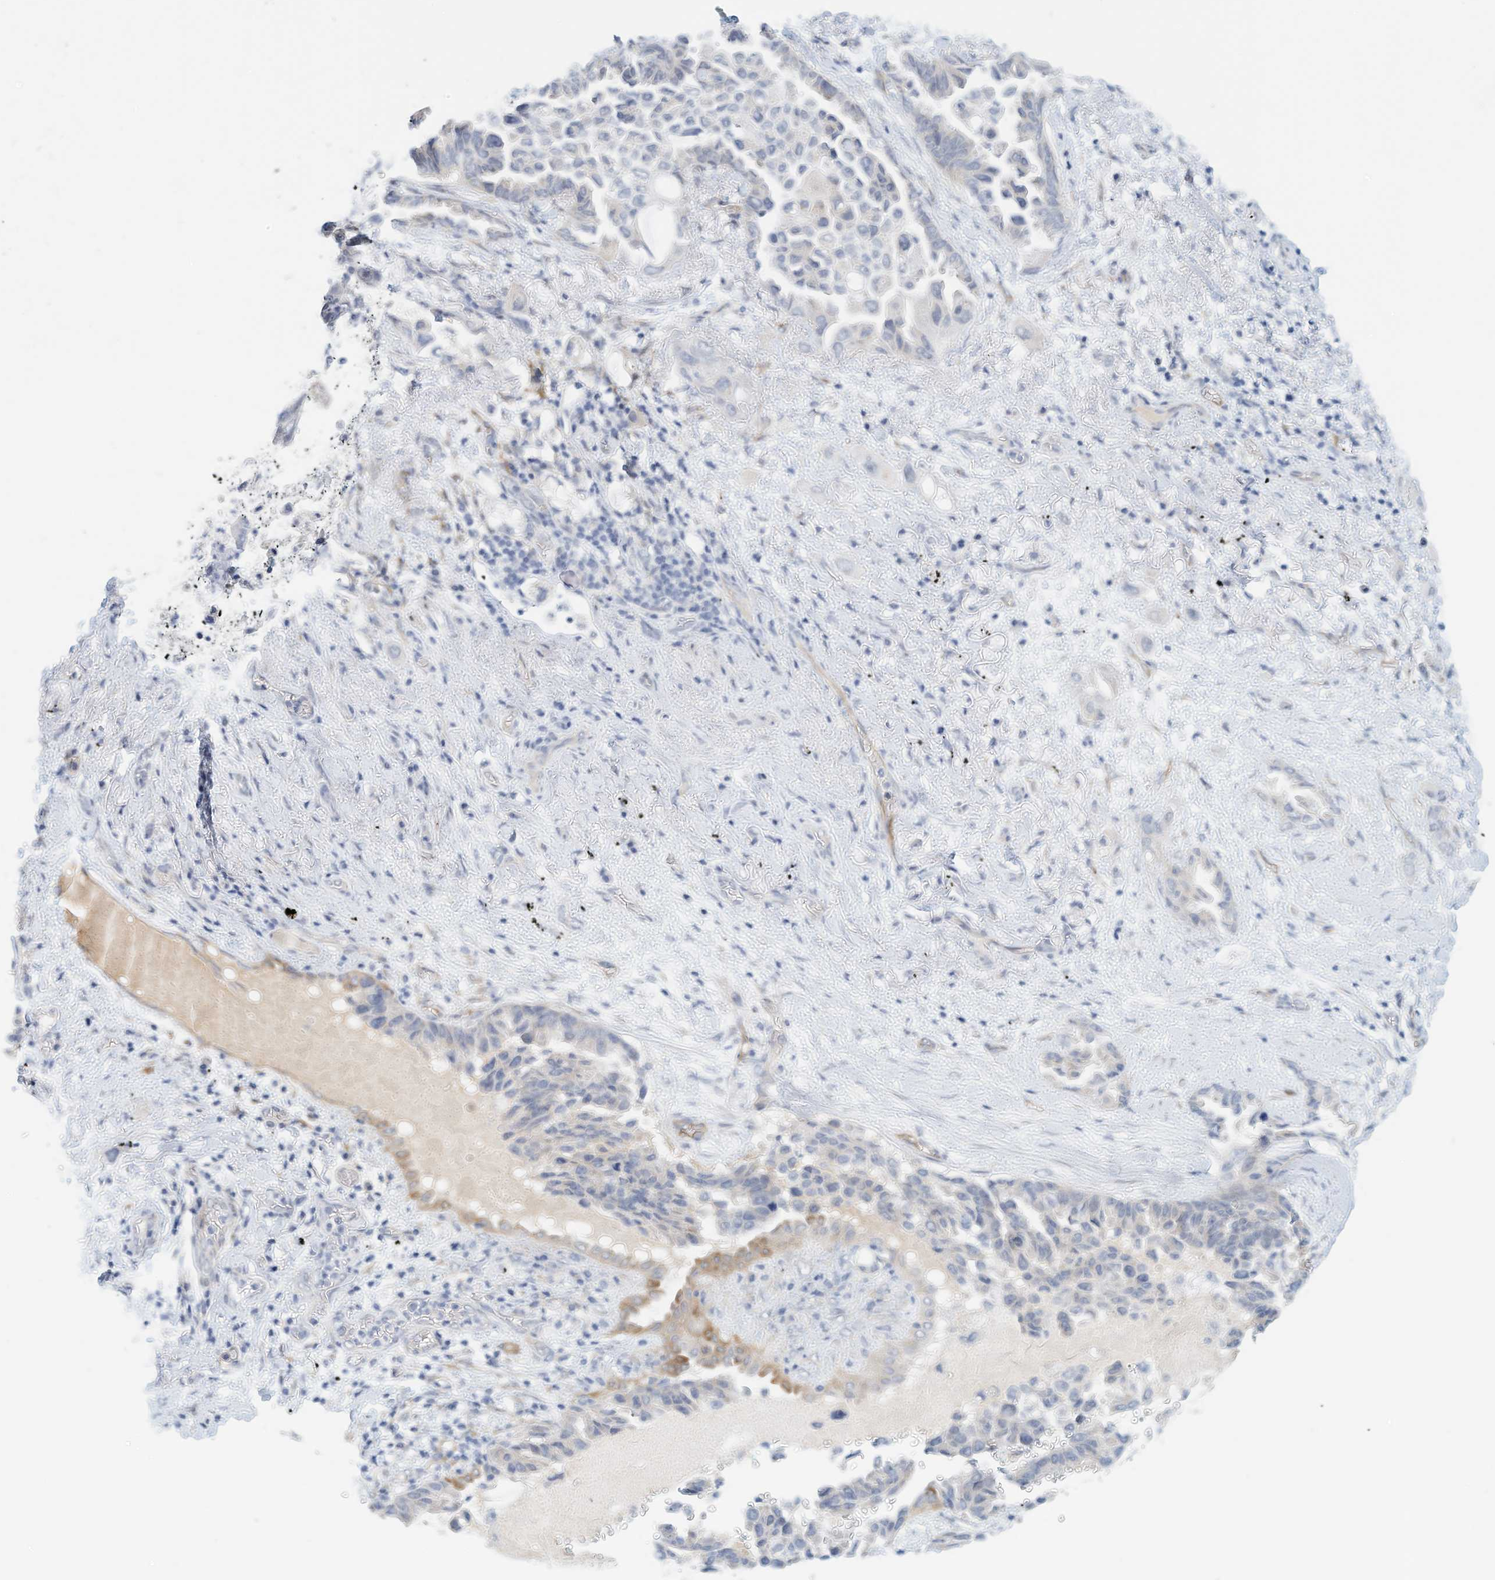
{"staining": {"intensity": "negative", "quantity": "none", "location": "none"}, "tissue": "lung cancer", "cell_type": "Tumor cells", "image_type": "cancer", "snomed": [{"axis": "morphology", "description": "Adenocarcinoma, NOS"}, {"axis": "topography", "description": "Lung"}], "caption": "Tumor cells are negative for brown protein staining in adenocarcinoma (lung).", "gene": "ARHGAP28", "patient": {"sex": "female", "age": 67}}